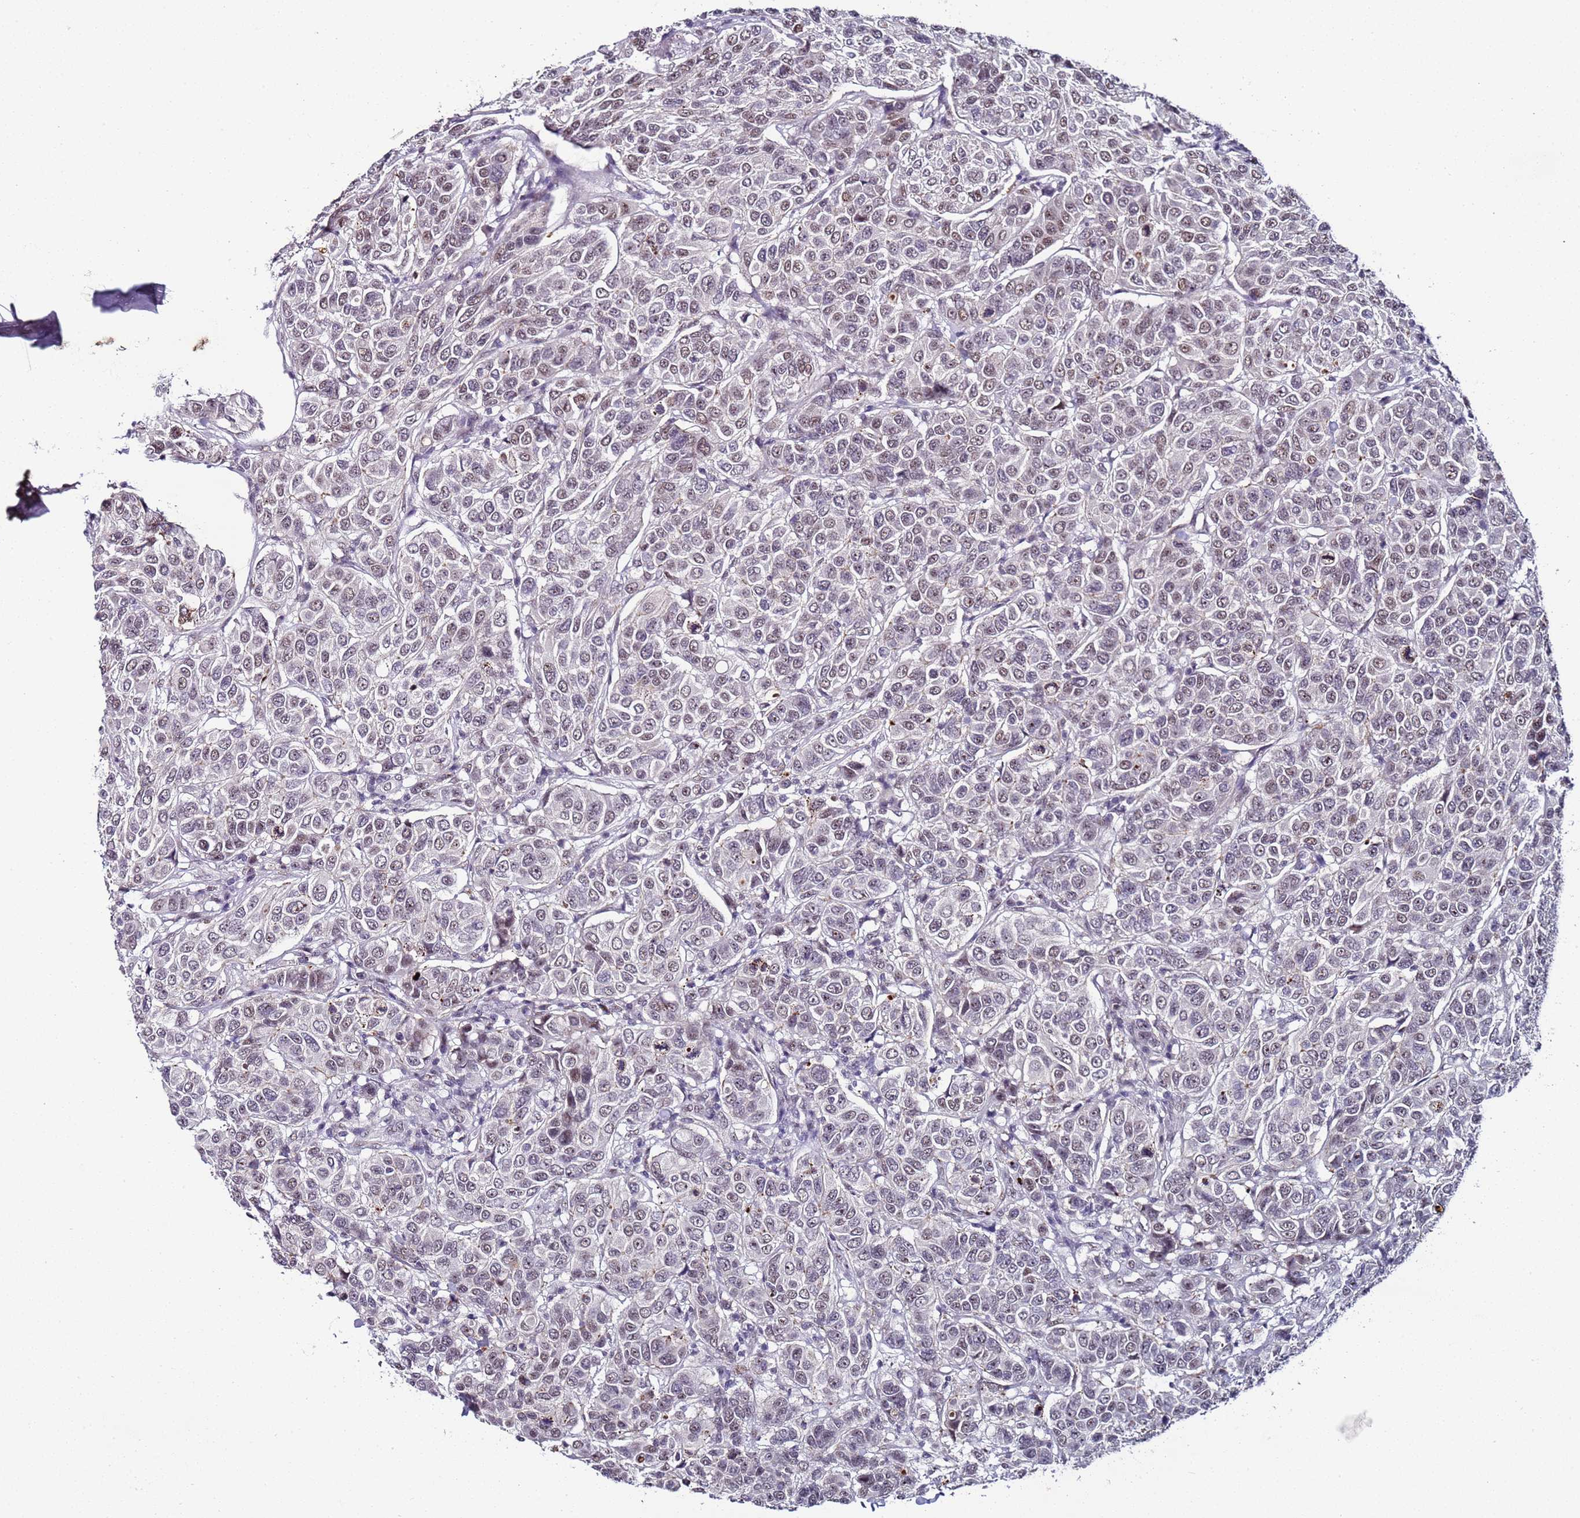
{"staining": {"intensity": "weak", "quantity": "25%-75%", "location": "nuclear"}, "tissue": "breast cancer", "cell_type": "Tumor cells", "image_type": "cancer", "snomed": [{"axis": "morphology", "description": "Duct carcinoma"}, {"axis": "topography", "description": "Breast"}], "caption": "DAB immunohistochemical staining of breast cancer shows weak nuclear protein staining in approximately 25%-75% of tumor cells.", "gene": "PSMA7", "patient": {"sex": "female", "age": 55}}